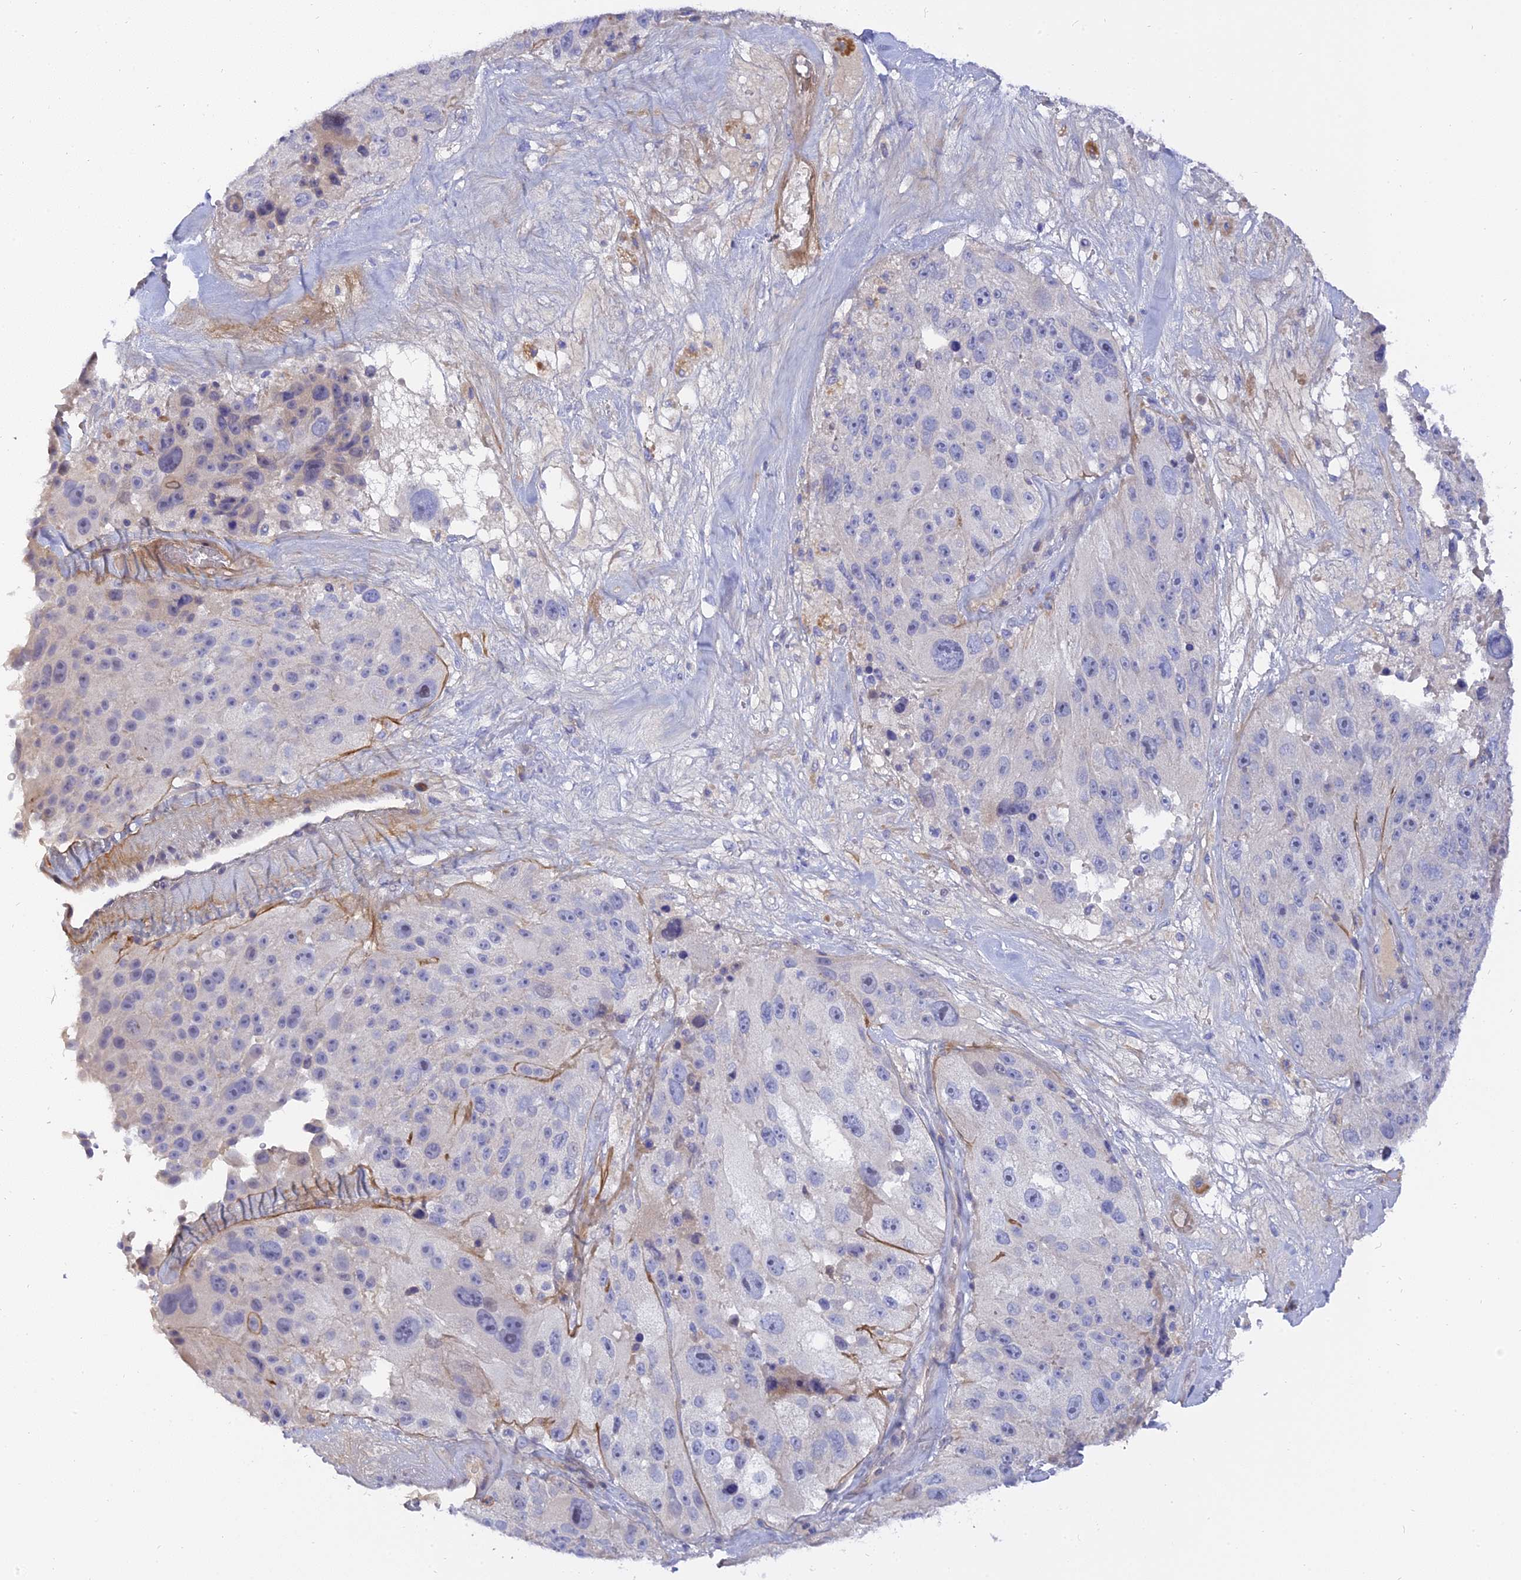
{"staining": {"intensity": "negative", "quantity": "none", "location": "none"}, "tissue": "melanoma", "cell_type": "Tumor cells", "image_type": "cancer", "snomed": [{"axis": "morphology", "description": "Malignant melanoma, Metastatic site"}, {"axis": "topography", "description": "Lymph node"}], "caption": "Protein analysis of malignant melanoma (metastatic site) displays no significant positivity in tumor cells.", "gene": "MBD3L1", "patient": {"sex": "male", "age": 62}}